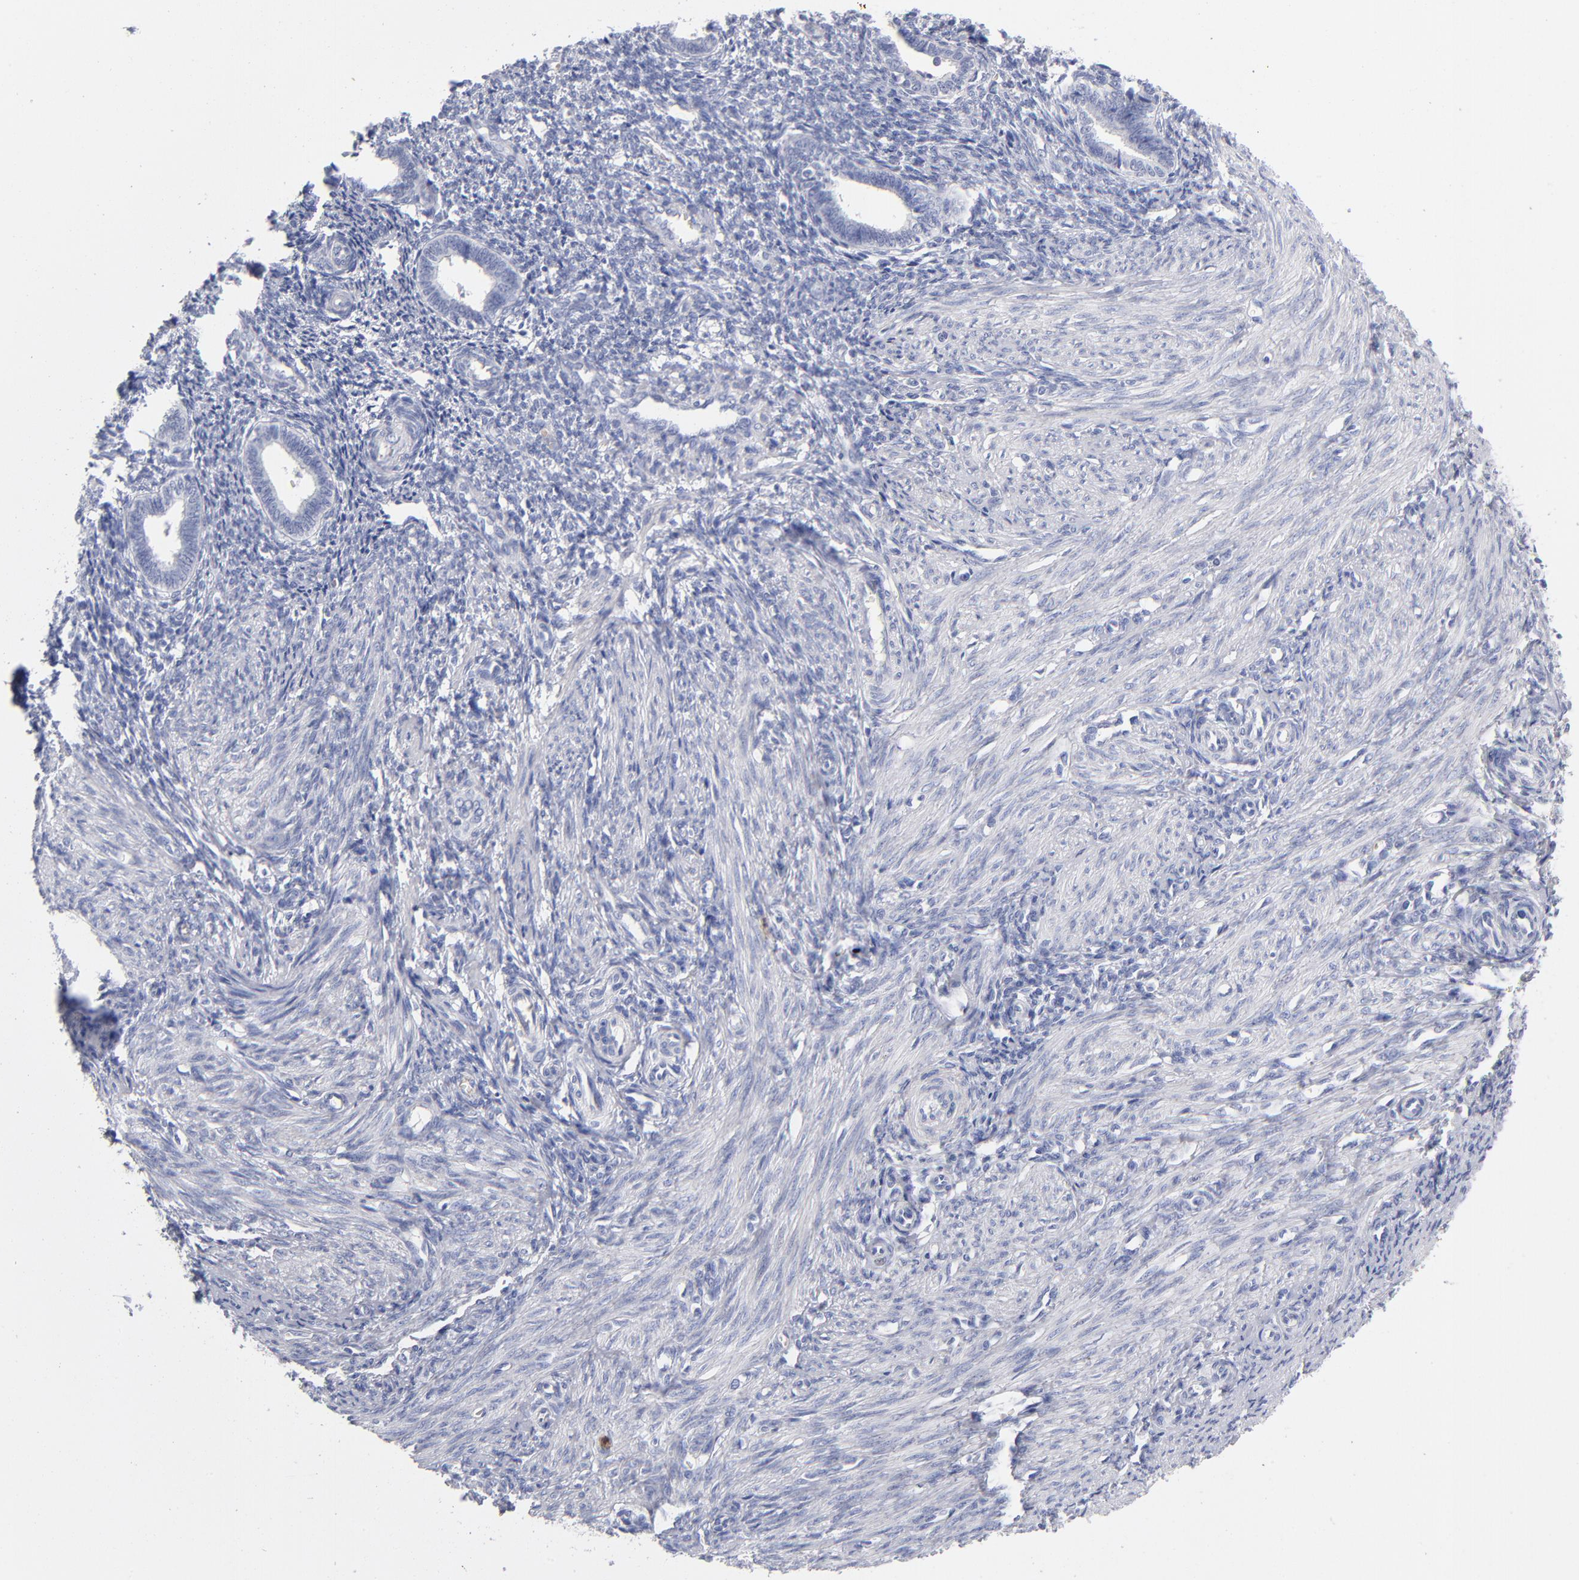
{"staining": {"intensity": "negative", "quantity": "none", "location": "none"}, "tissue": "endometrium", "cell_type": "Cells in endometrial stroma", "image_type": "normal", "snomed": [{"axis": "morphology", "description": "Normal tissue, NOS"}, {"axis": "topography", "description": "Endometrium"}], "caption": "IHC histopathology image of unremarkable endometrium: human endometrium stained with DAB (3,3'-diaminobenzidine) exhibits no significant protein positivity in cells in endometrial stroma. (Brightfield microscopy of DAB immunohistochemistry at high magnification).", "gene": "ARG1", "patient": {"sex": "female", "age": 27}}